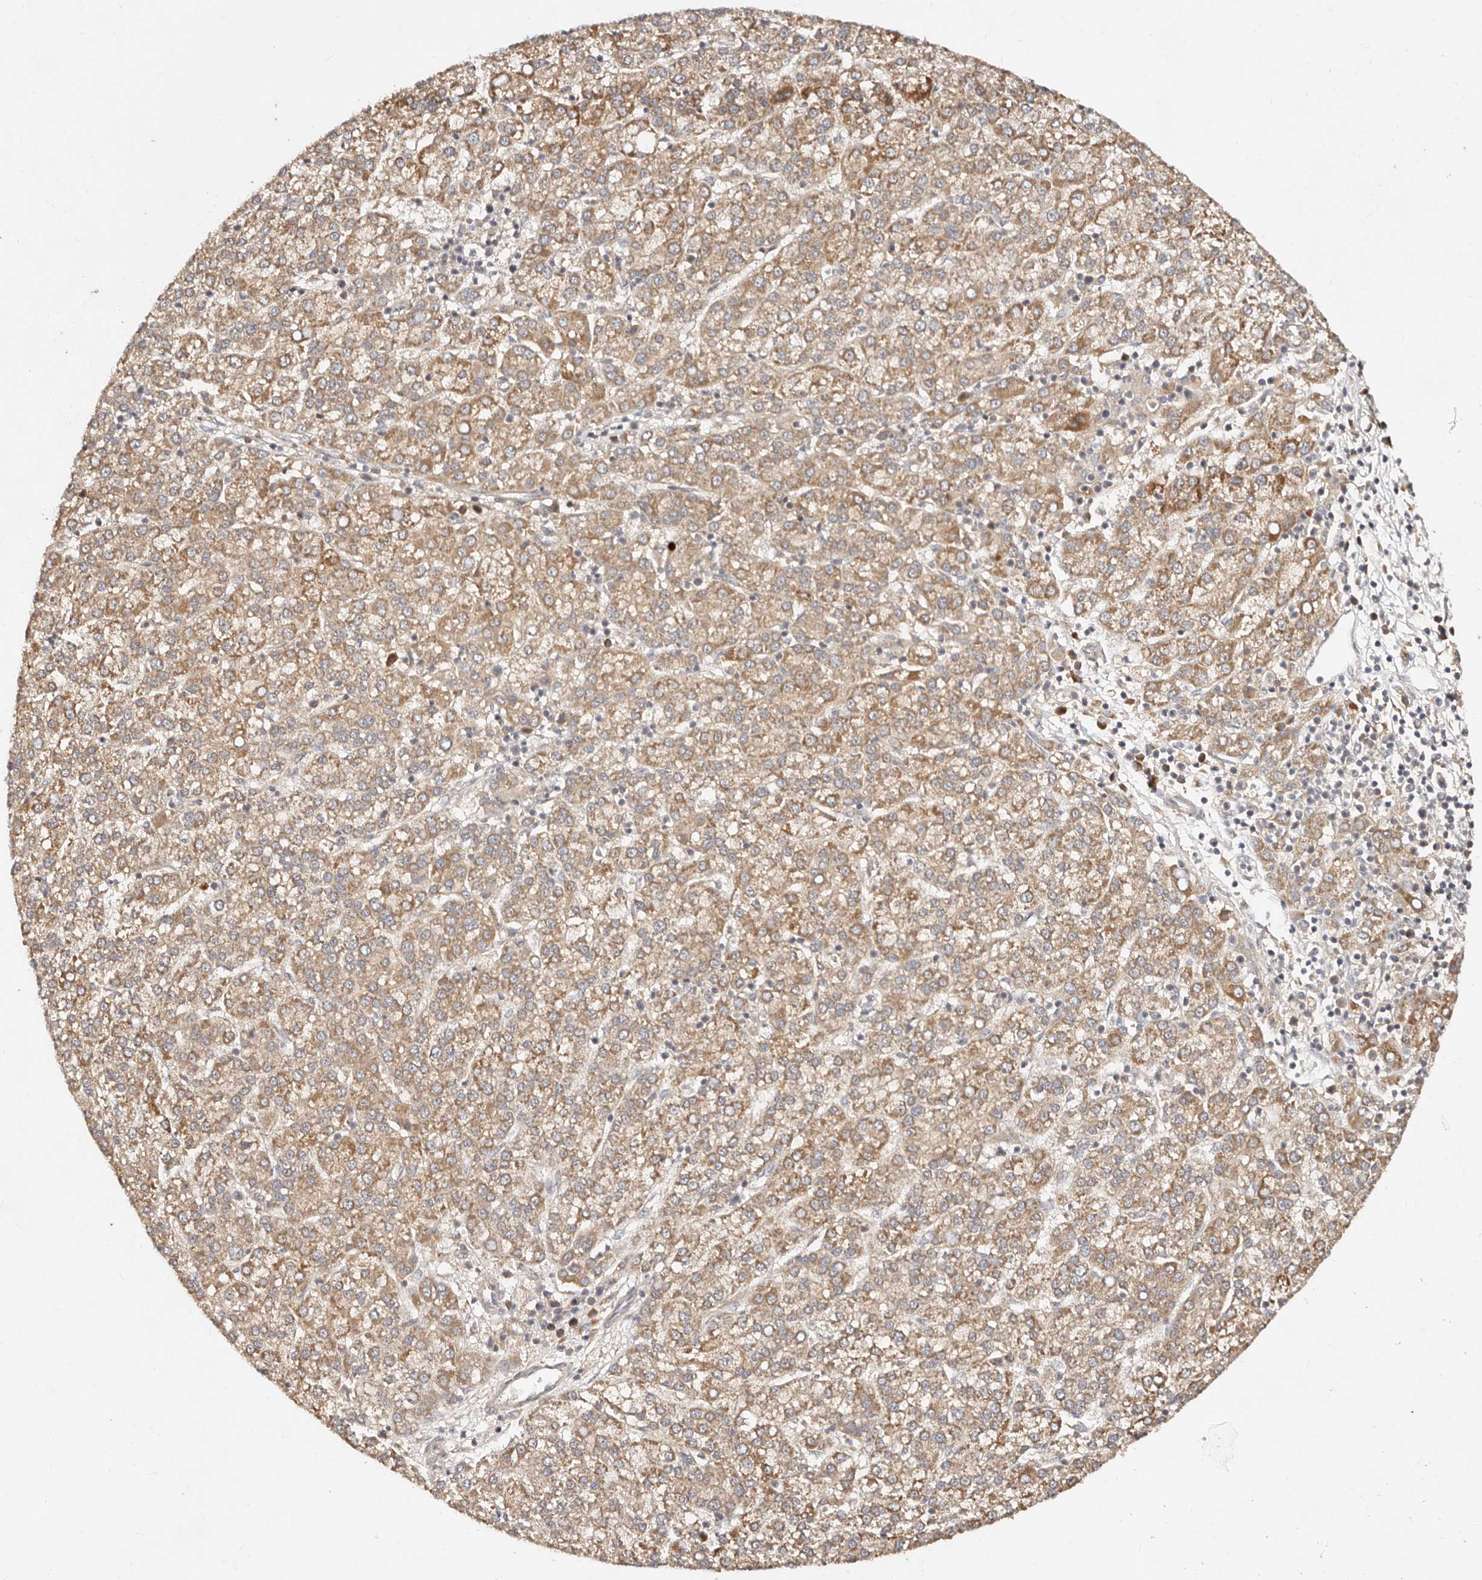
{"staining": {"intensity": "moderate", "quantity": ">75%", "location": "cytoplasmic/membranous"}, "tissue": "liver cancer", "cell_type": "Tumor cells", "image_type": "cancer", "snomed": [{"axis": "morphology", "description": "Carcinoma, Hepatocellular, NOS"}, {"axis": "topography", "description": "Liver"}], "caption": "Liver hepatocellular carcinoma stained with a brown dye shows moderate cytoplasmic/membranous positive staining in approximately >75% of tumor cells.", "gene": "DENND11", "patient": {"sex": "female", "age": 58}}